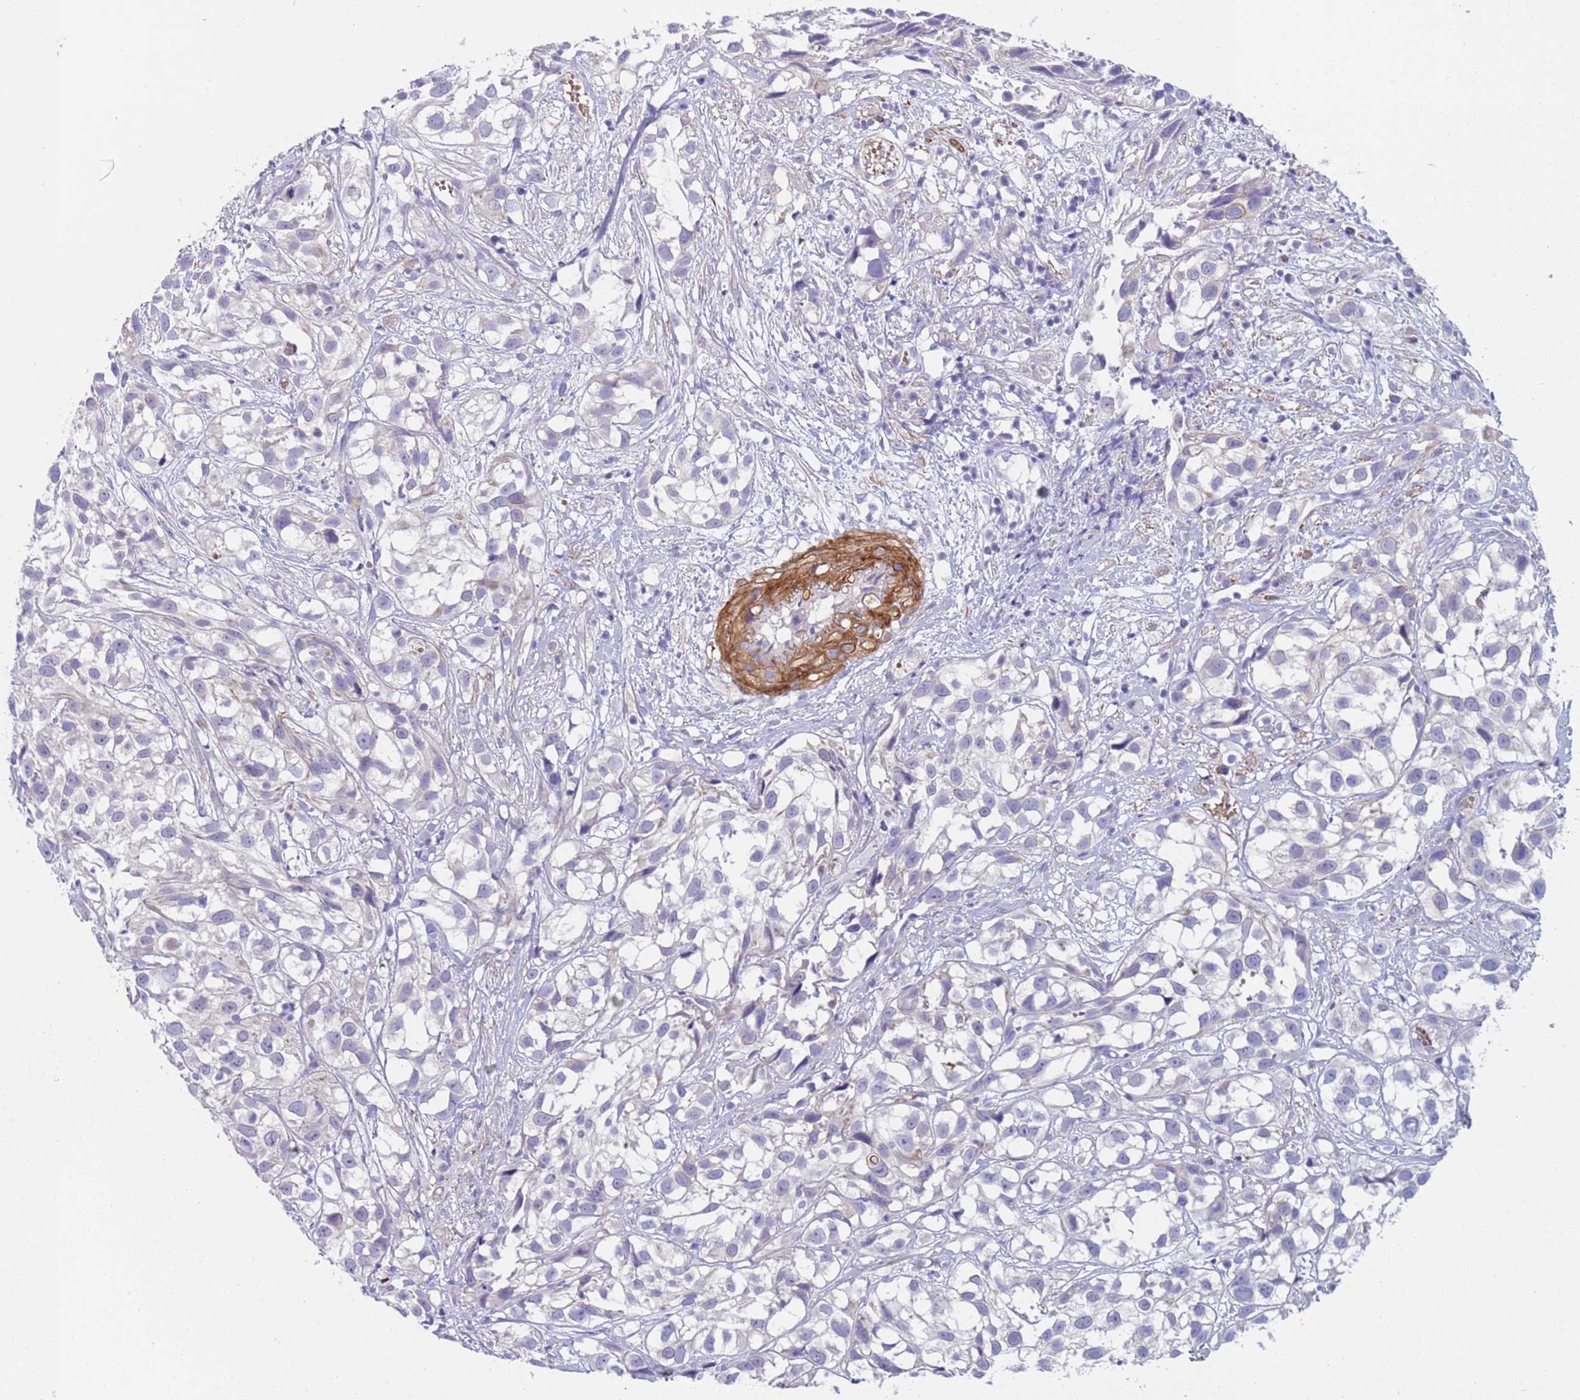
{"staining": {"intensity": "negative", "quantity": "none", "location": "none"}, "tissue": "urothelial cancer", "cell_type": "Tumor cells", "image_type": "cancer", "snomed": [{"axis": "morphology", "description": "Urothelial carcinoma, High grade"}, {"axis": "topography", "description": "Urinary bladder"}], "caption": "Urothelial cancer was stained to show a protein in brown. There is no significant expression in tumor cells.", "gene": "KBTBD3", "patient": {"sex": "male", "age": 56}}